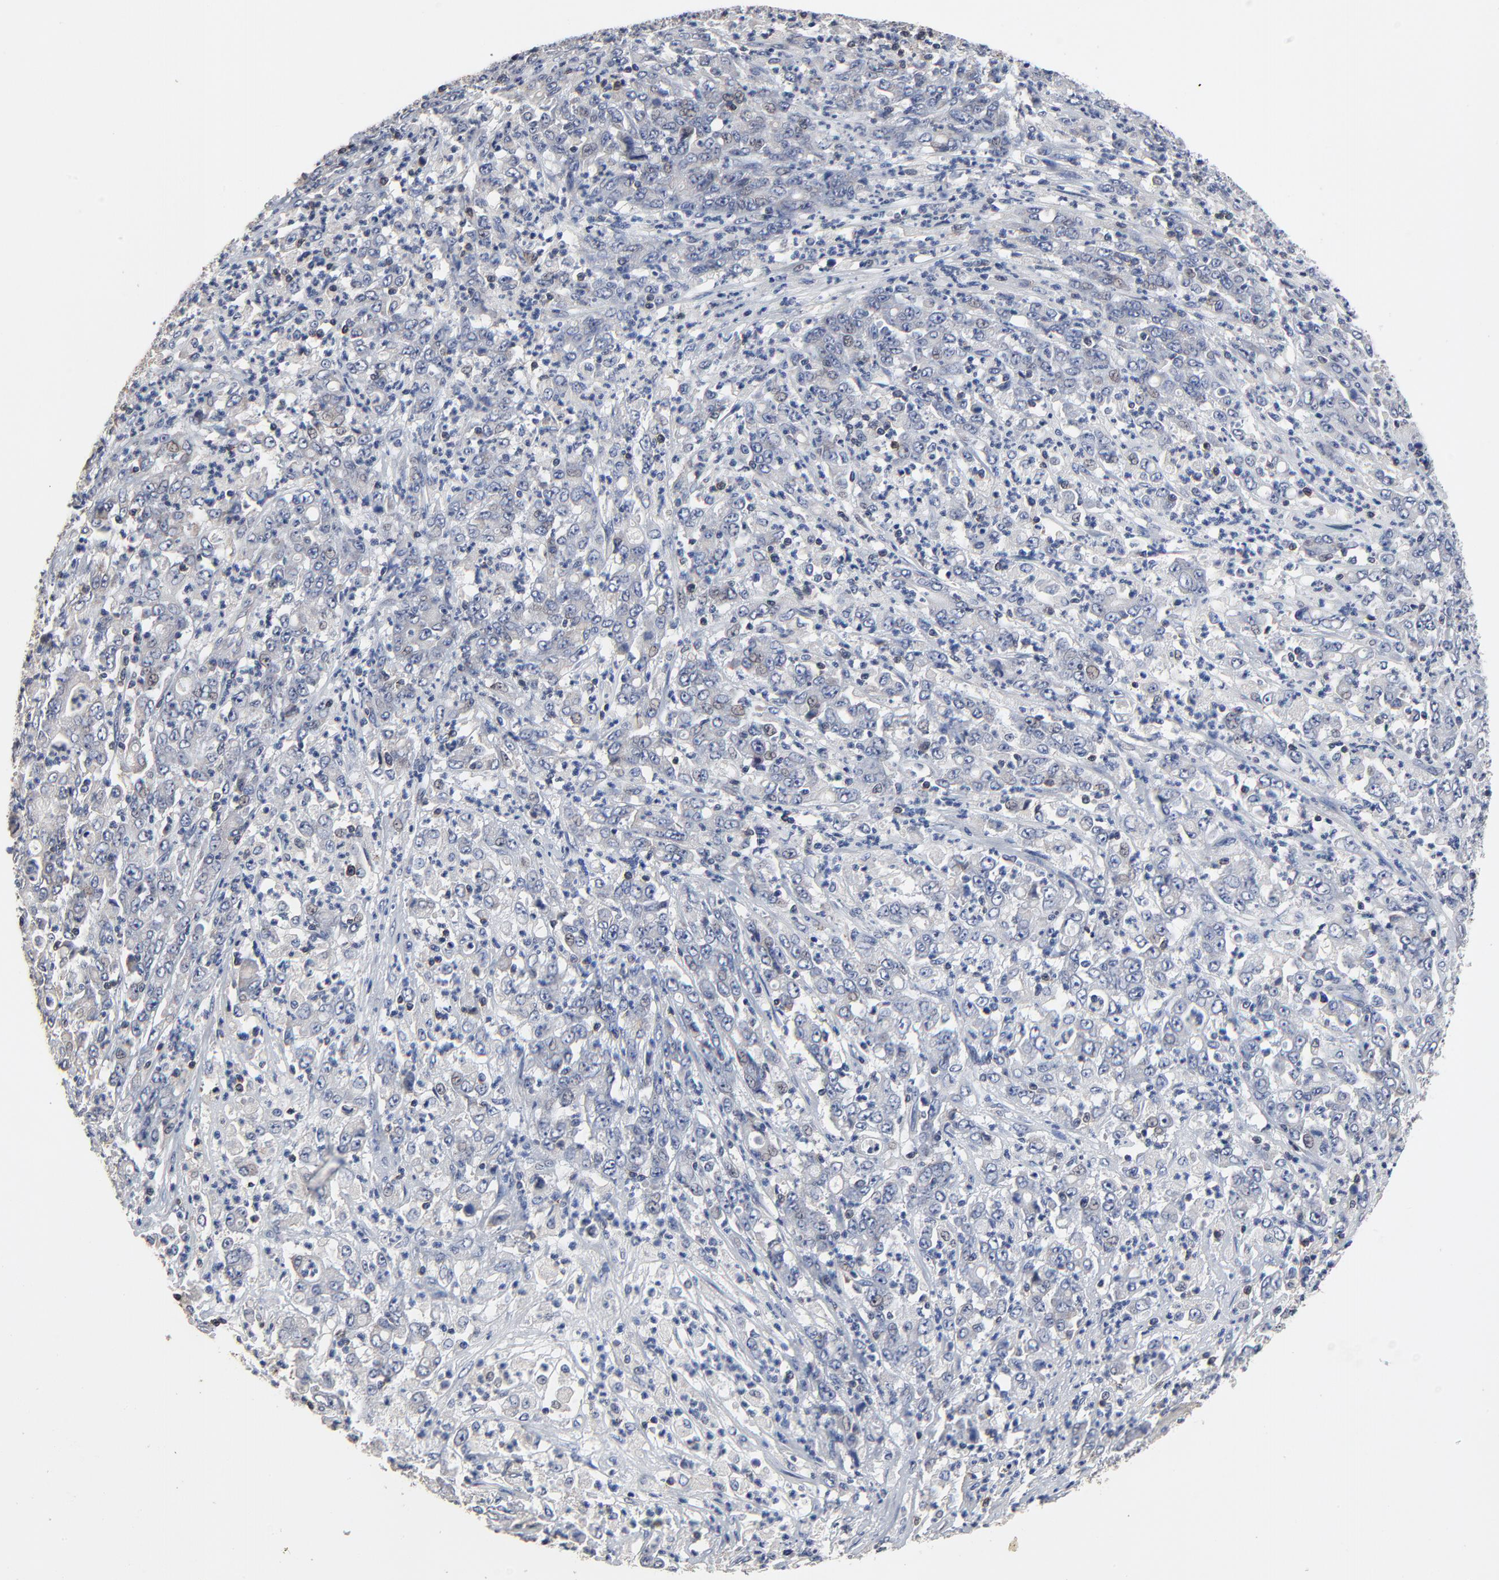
{"staining": {"intensity": "negative", "quantity": "none", "location": "none"}, "tissue": "stomach cancer", "cell_type": "Tumor cells", "image_type": "cancer", "snomed": [{"axis": "morphology", "description": "Adenocarcinoma, NOS"}, {"axis": "topography", "description": "Stomach, lower"}], "caption": "This is an immunohistochemistry photomicrograph of human stomach cancer (adenocarcinoma). There is no expression in tumor cells.", "gene": "SKAP1", "patient": {"sex": "female", "age": 71}}